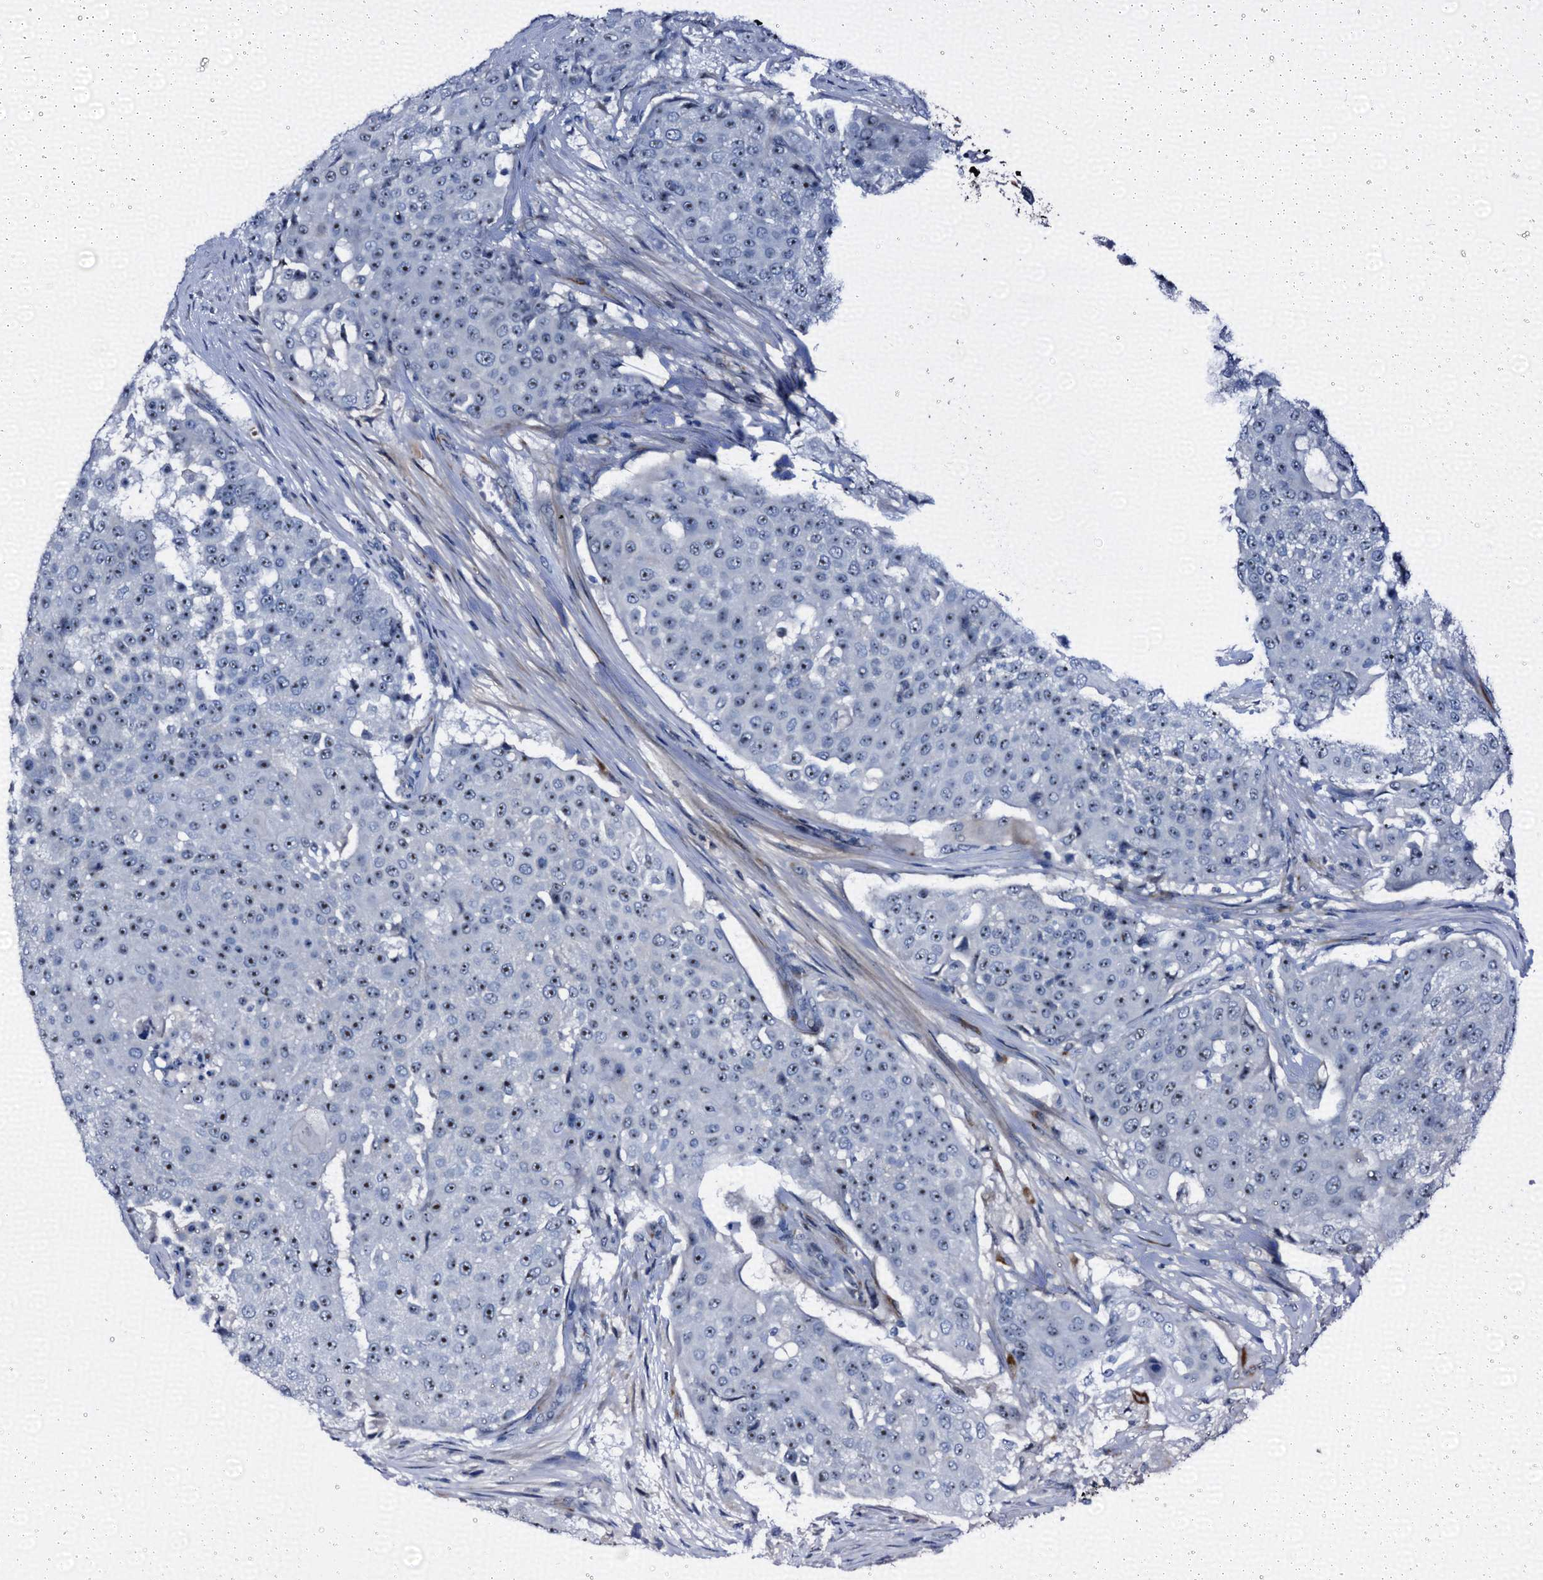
{"staining": {"intensity": "moderate", "quantity": ">75%", "location": "nuclear"}, "tissue": "urothelial cancer", "cell_type": "Tumor cells", "image_type": "cancer", "snomed": [{"axis": "morphology", "description": "Urothelial carcinoma, High grade"}, {"axis": "topography", "description": "Urinary bladder"}], "caption": "An image showing moderate nuclear positivity in about >75% of tumor cells in urothelial cancer, as visualized by brown immunohistochemical staining.", "gene": "EMG1", "patient": {"sex": "female", "age": 63}}